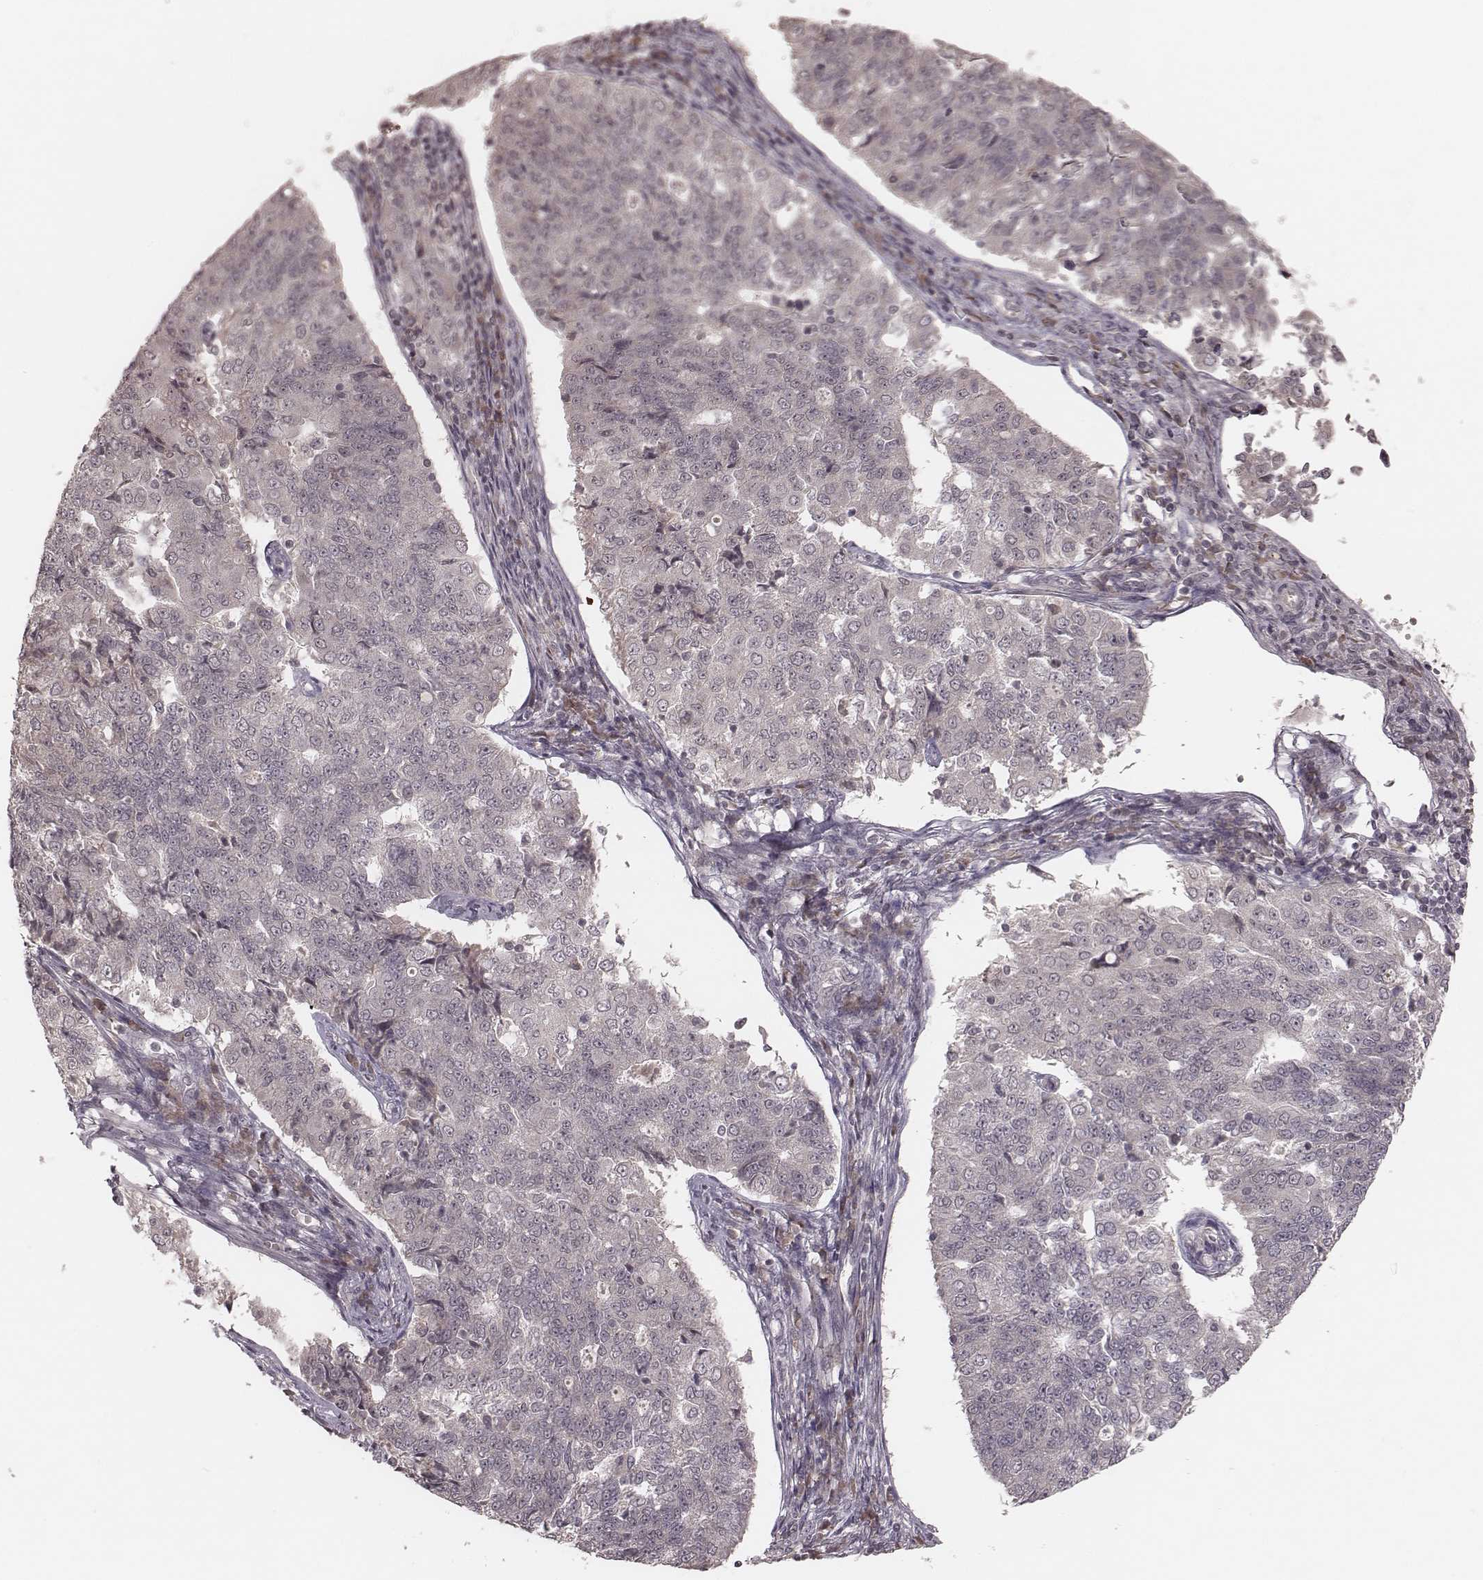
{"staining": {"intensity": "negative", "quantity": "none", "location": "none"}, "tissue": "endometrial cancer", "cell_type": "Tumor cells", "image_type": "cancer", "snomed": [{"axis": "morphology", "description": "Adenocarcinoma, NOS"}, {"axis": "topography", "description": "Endometrium"}], "caption": "A micrograph of endometrial cancer (adenocarcinoma) stained for a protein shows no brown staining in tumor cells.", "gene": "IL5", "patient": {"sex": "female", "age": 43}}